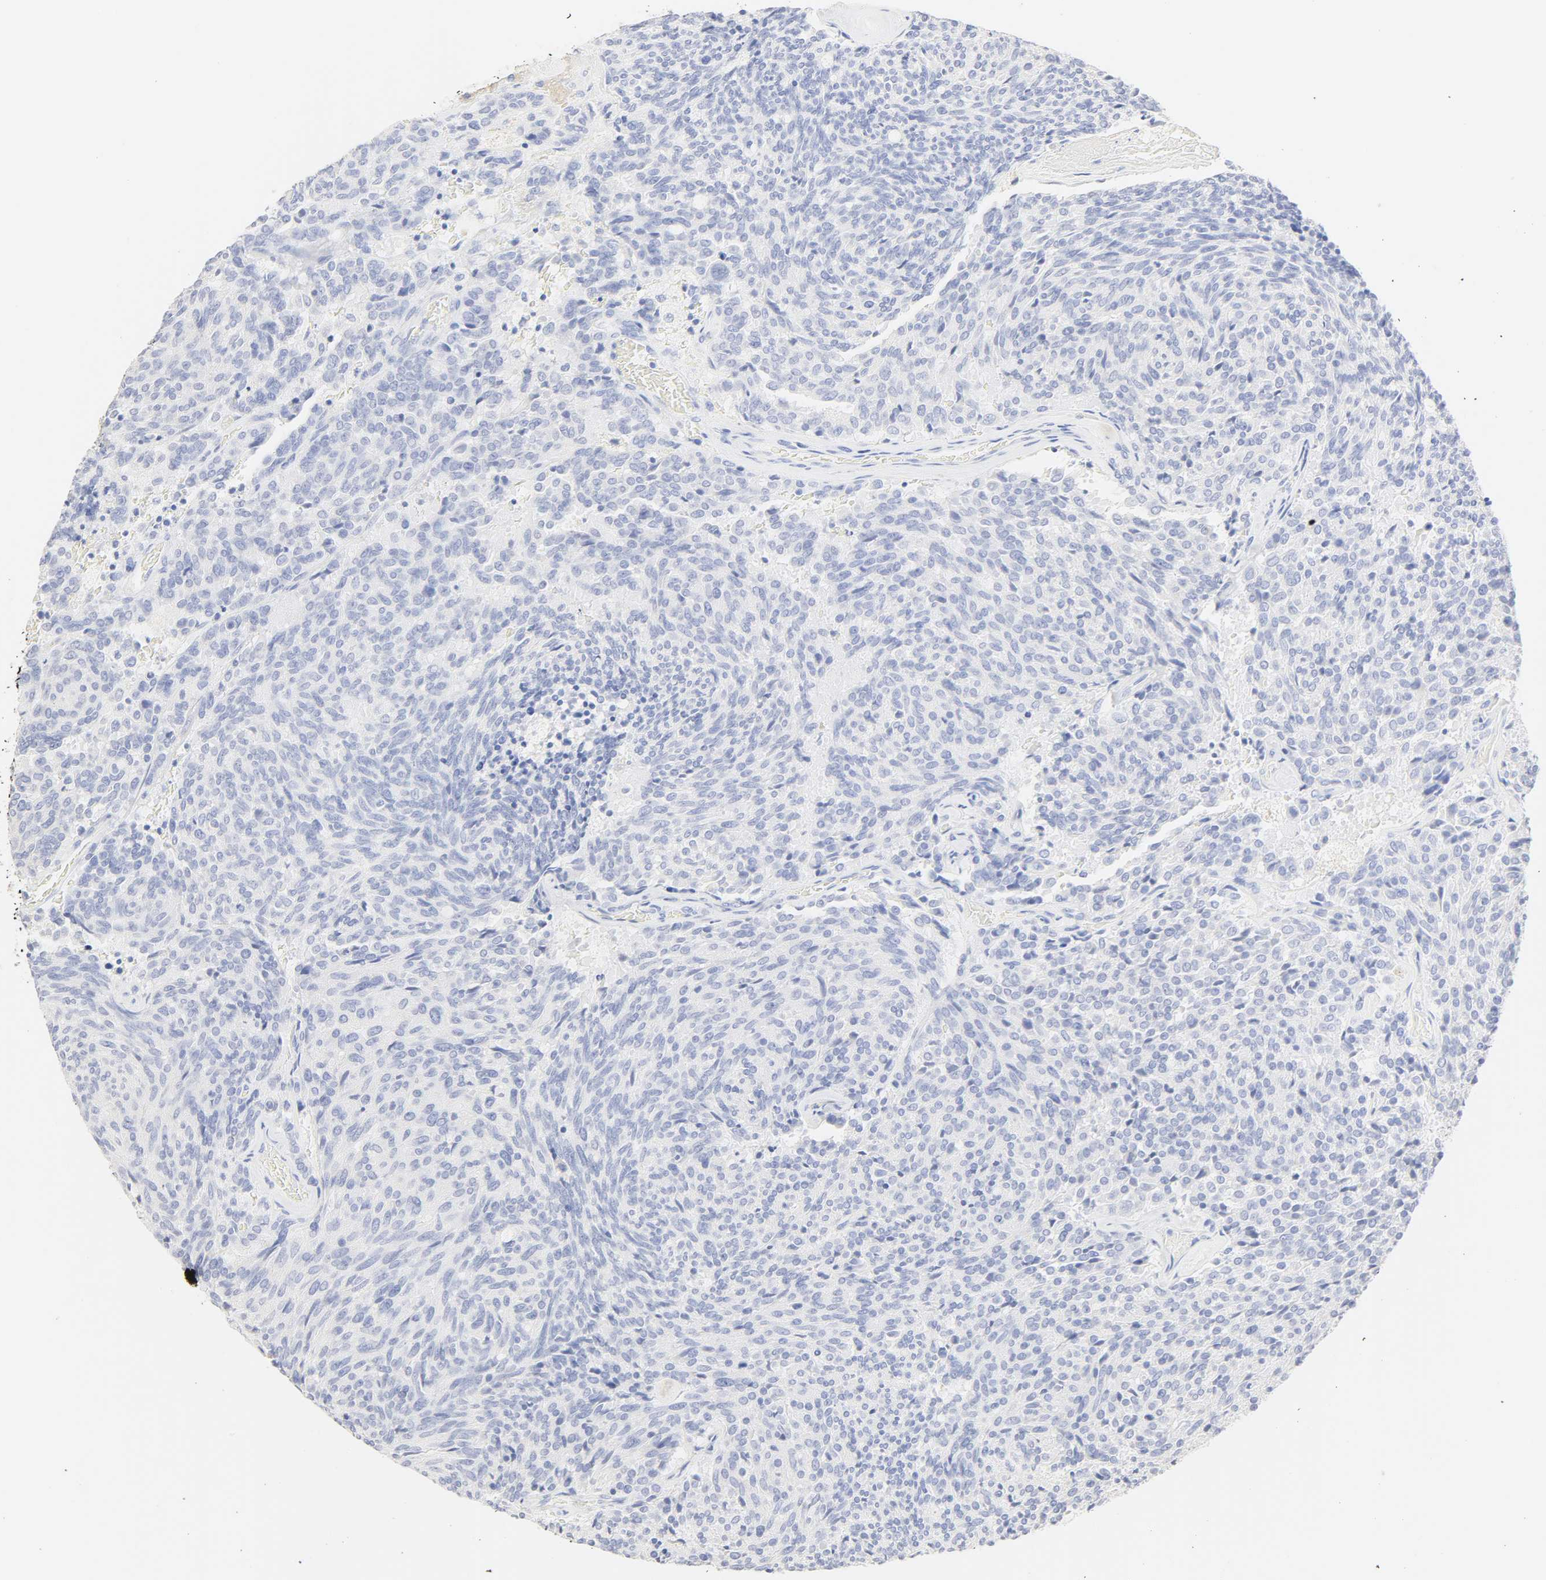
{"staining": {"intensity": "negative", "quantity": "none", "location": "none"}, "tissue": "carcinoid", "cell_type": "Tumor cells", "image_type": "cancer", "snomed": [{"axis": "morphology", "description": "Carcinoid, malignant, NOS"}, {"axis": "topography", "description": "Pancreas"}], "caption": "Malignant carcinoid was stained to show a protein in brown. There is no significant expression in tumor cells.", "gene": "SLCO1B3", "patient": {"sex": "female", "age": 54}}